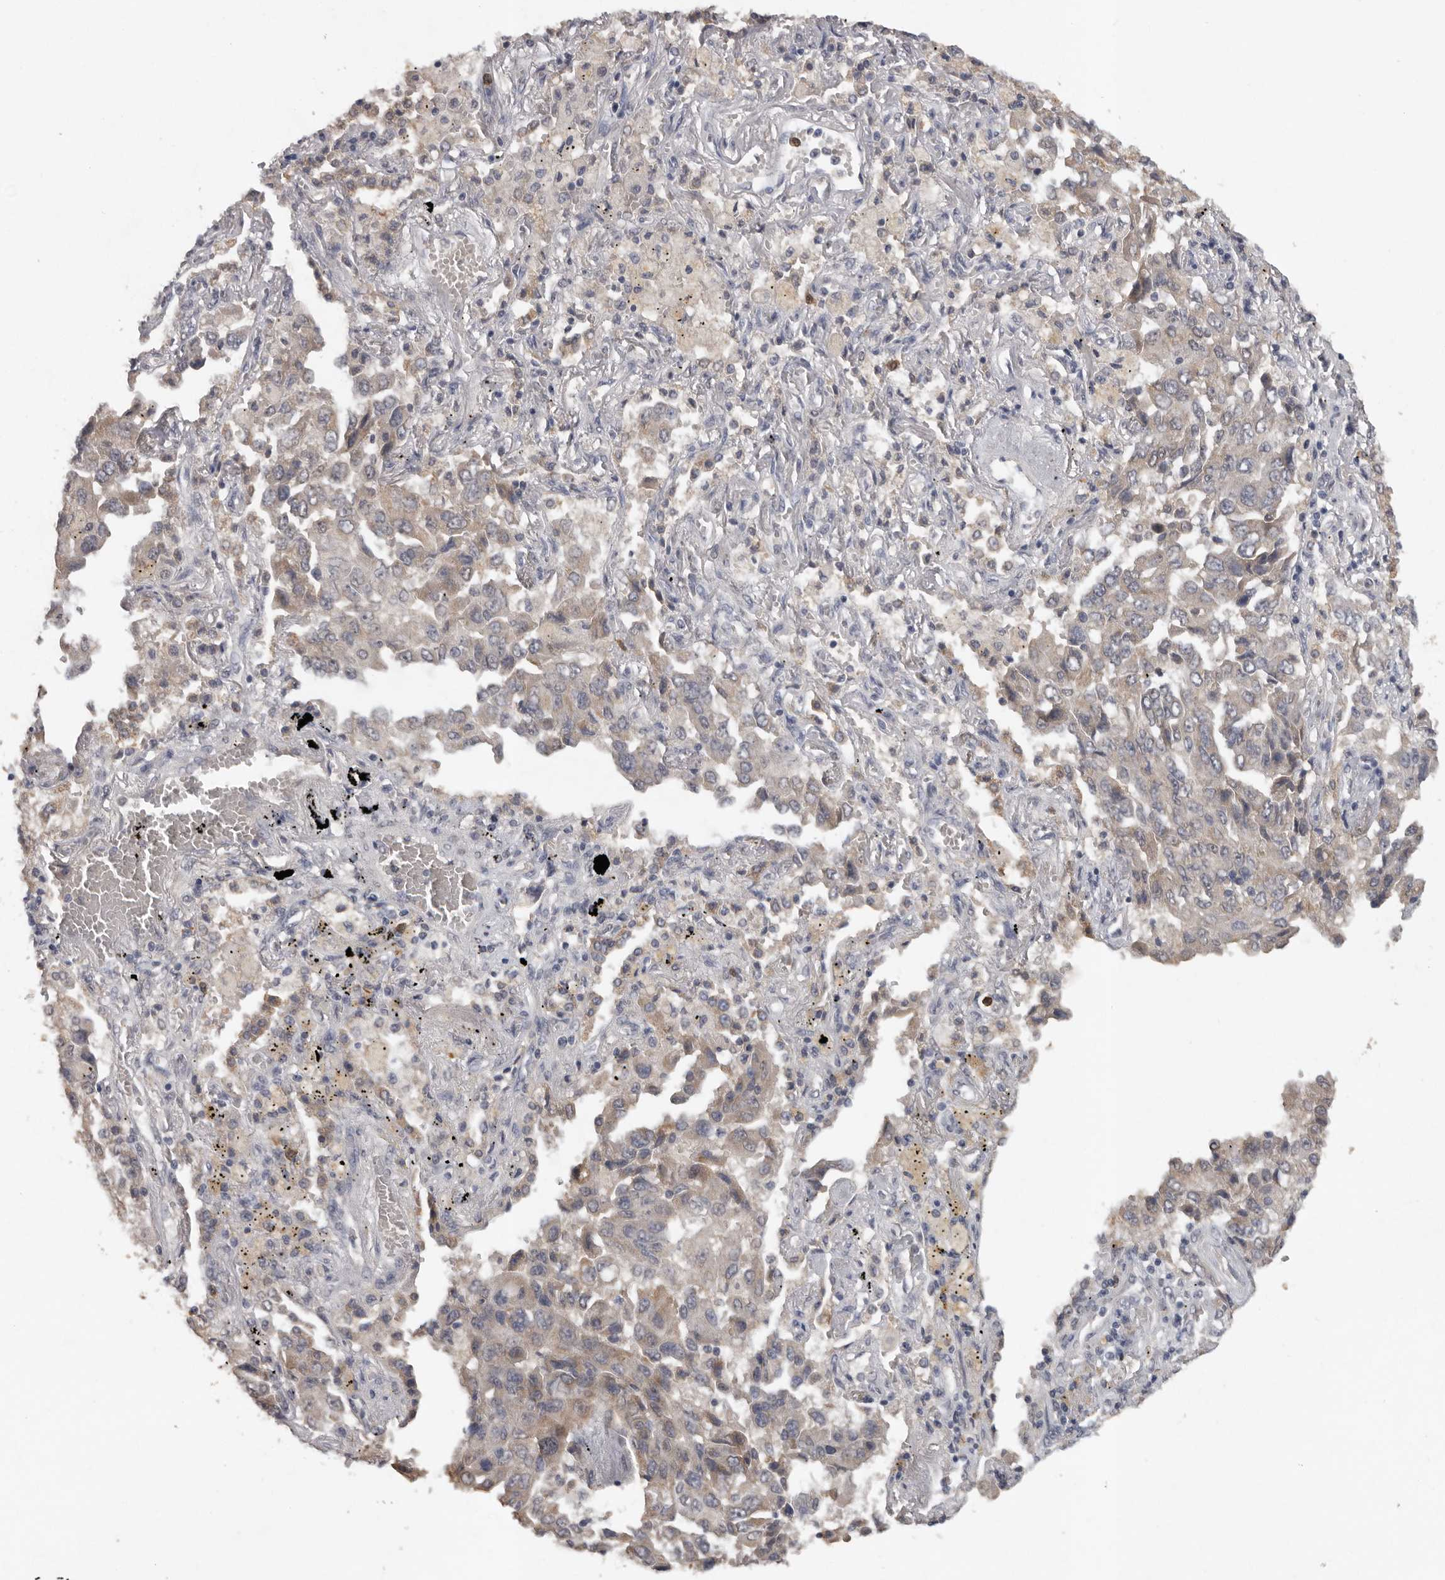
{"staining": {"intensity": "weak", "quantity": "<25%", "location": "cytoplasmic/membranous"}, "tissue": "lung cancer", "cell_type": "Tumor cells", "image_type": "cancer", "snomed": [{"axis": "morphology", "description": "Adenocarcinoma, NOS"}, {"axis": "topography", "description": "Lung"}], "caption": "DAB immunohistochemical staining of human lung adenocarcinoma shows no significant staining in tumor cells.", "gene": "MTF1", "patient": {"sex": "female", "age": 65}}